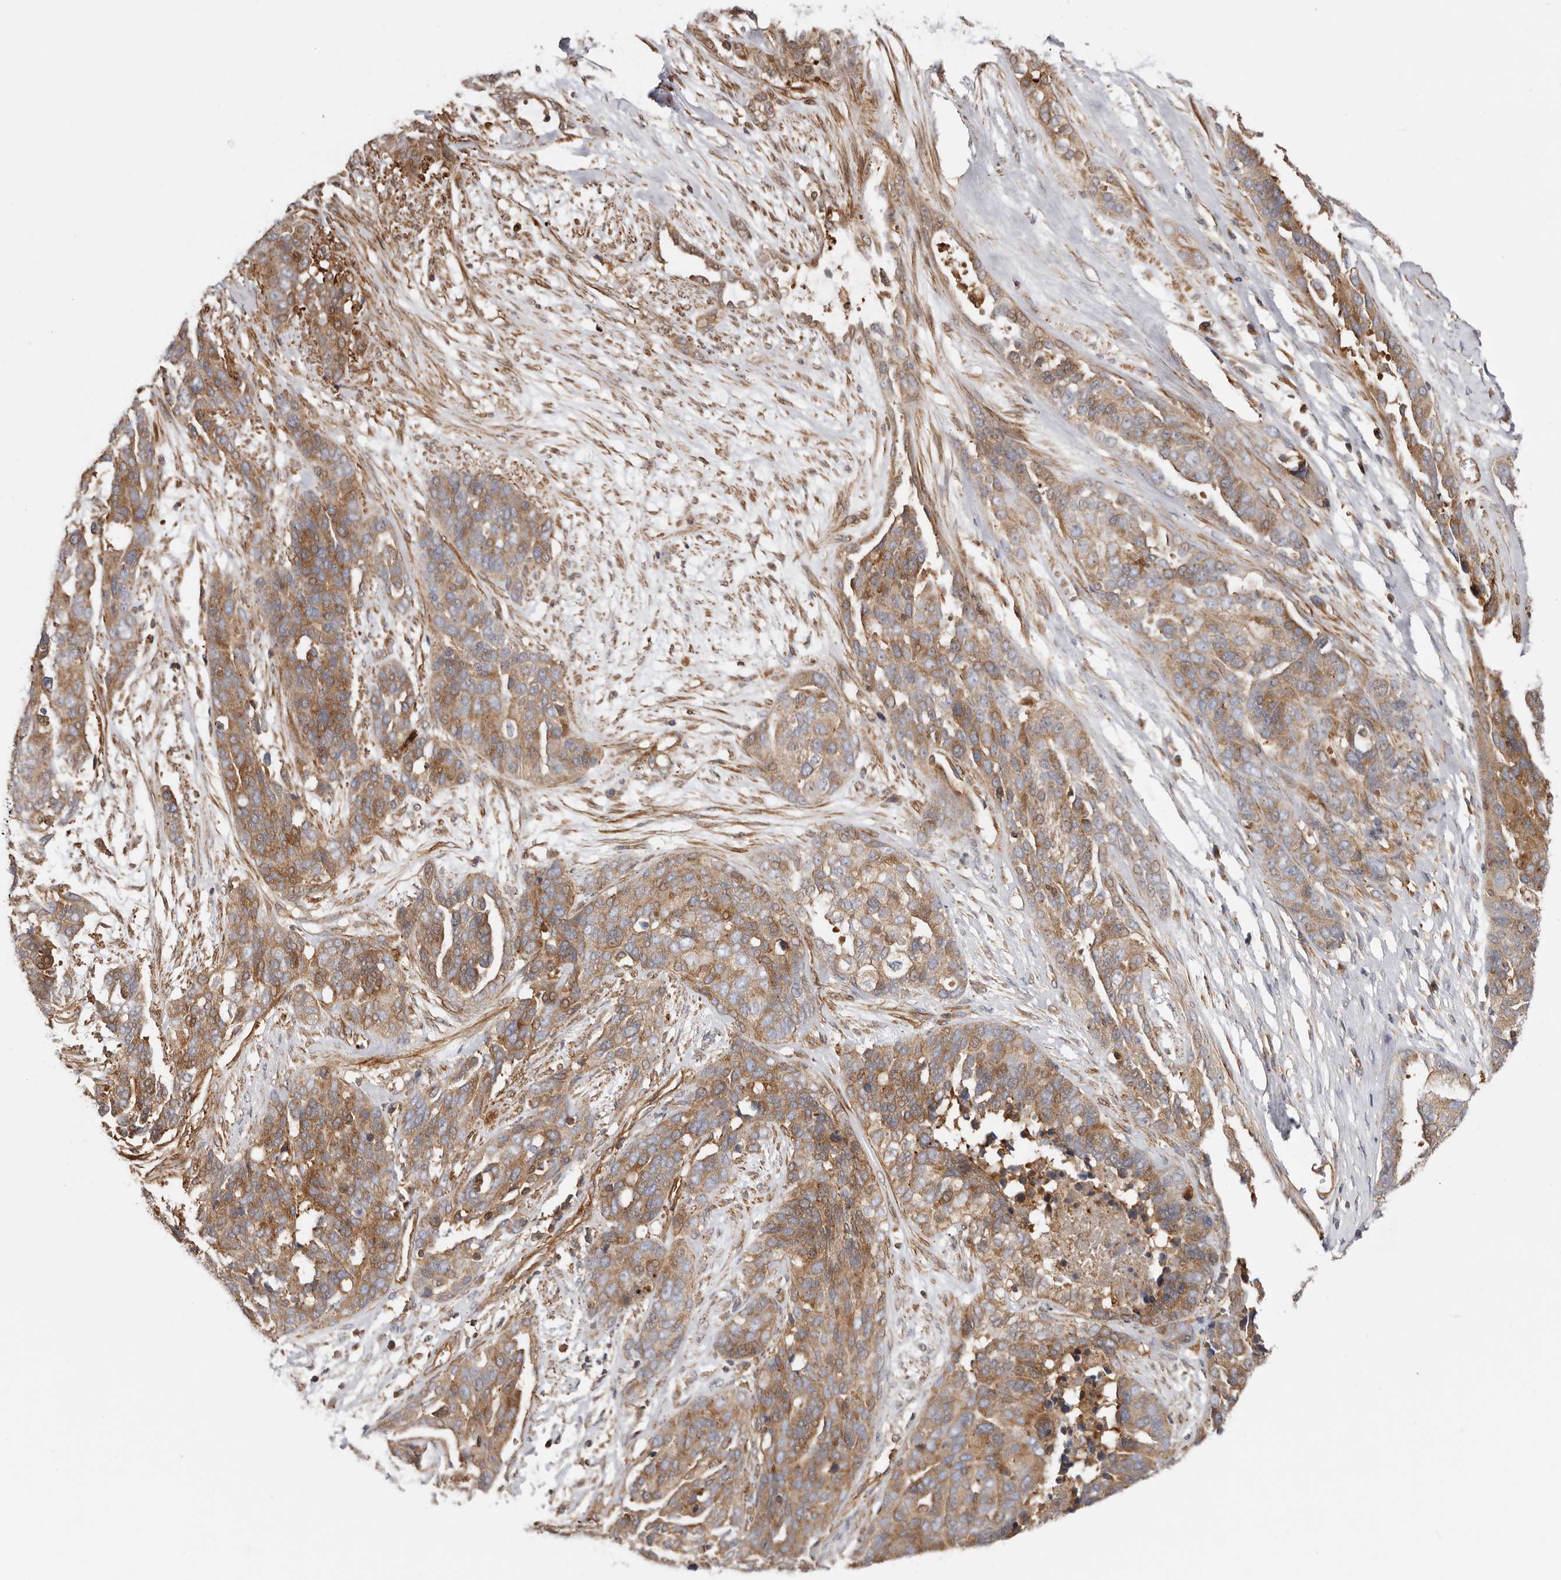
{"staining": {"intensity": "moderate", "quantity": ">75%", "location": "cytoplasmic/membranous"}, "tissue": "ovarian cancer", "cell_type": "Tumor cells", "image_type": "cancer", "snomed": [{"axis": "morphology", "description": "Cystadenocarcinoma, serous, NOS"}, {"axis": "topography", "description": "Ovary"}], "caption": "The immunohistochemical stain highlights moderate cytoplasmic/membranous staining in tumor cells of ovarian serous cystadenocarcinoma tissue.", "gene": "TMC7", "patient": {"sex": "female", "age": 44}}